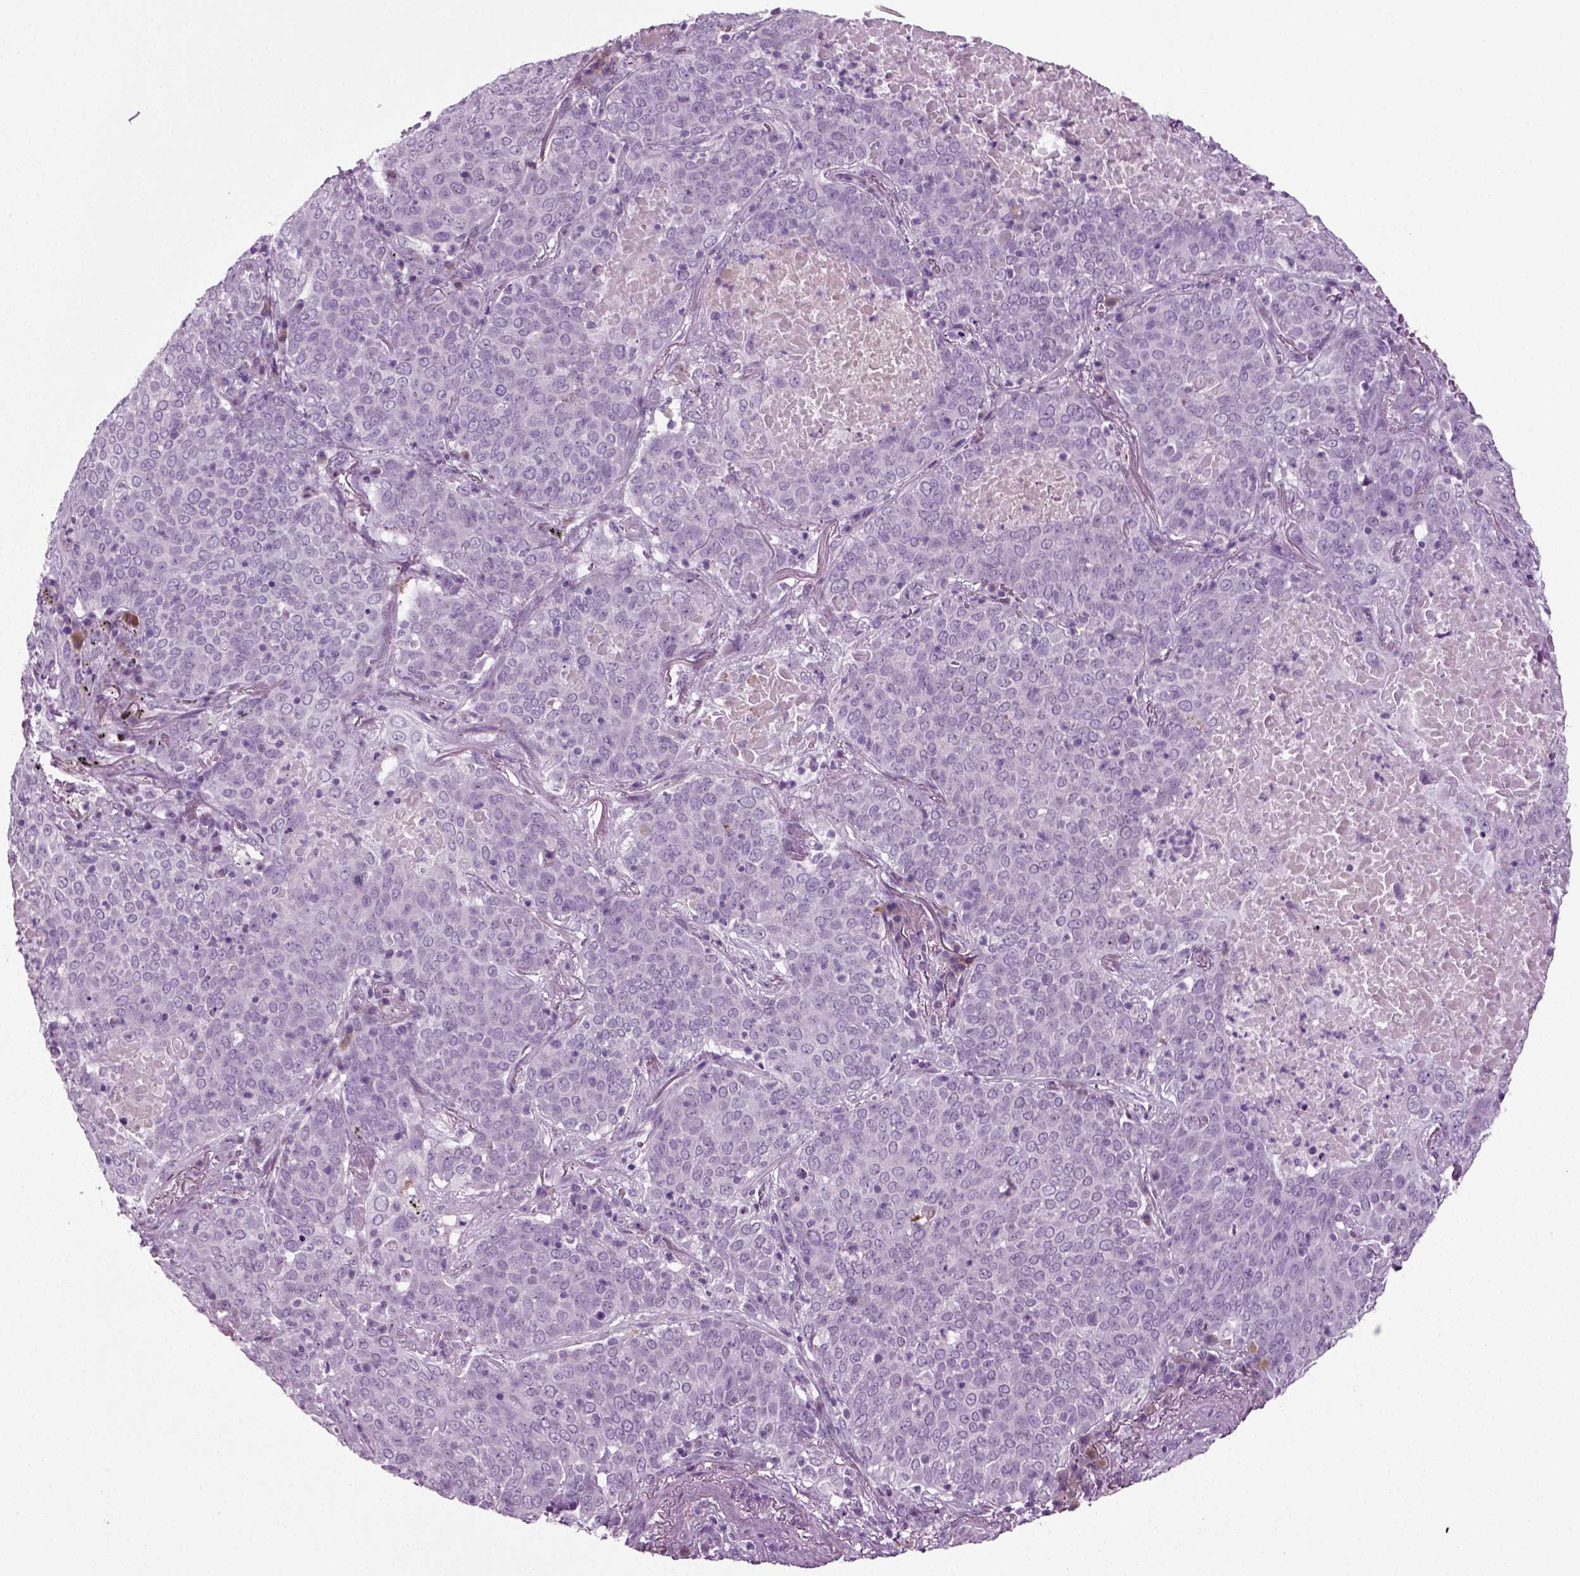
{"staining": {"intensity": "negative", "quantity": "none", "location": "none"}, "tissue": "lung cancer", "cell_type": "Tumor cells", "image_type": "cancer", "snomed": [{"axis": "morphology", "description": "Squamous cell carcinoma, NOS"}, {"axis": "topography", "description": "Lung"}], "caption": "IHC micrograph of neoplastic tissue: human lung squamous cell carcinoma stained with DAB (3,3'-diaminobenzidine) displays no significant protein staining in tumor cells. (Stains: DAB immunohistochemistry (IHC) with hematoxylin counter stain, Microscopy: brightfield microscopy at high magnification).", "gene": "PRLH", "patient": {"sex": "male", "age": 82}}